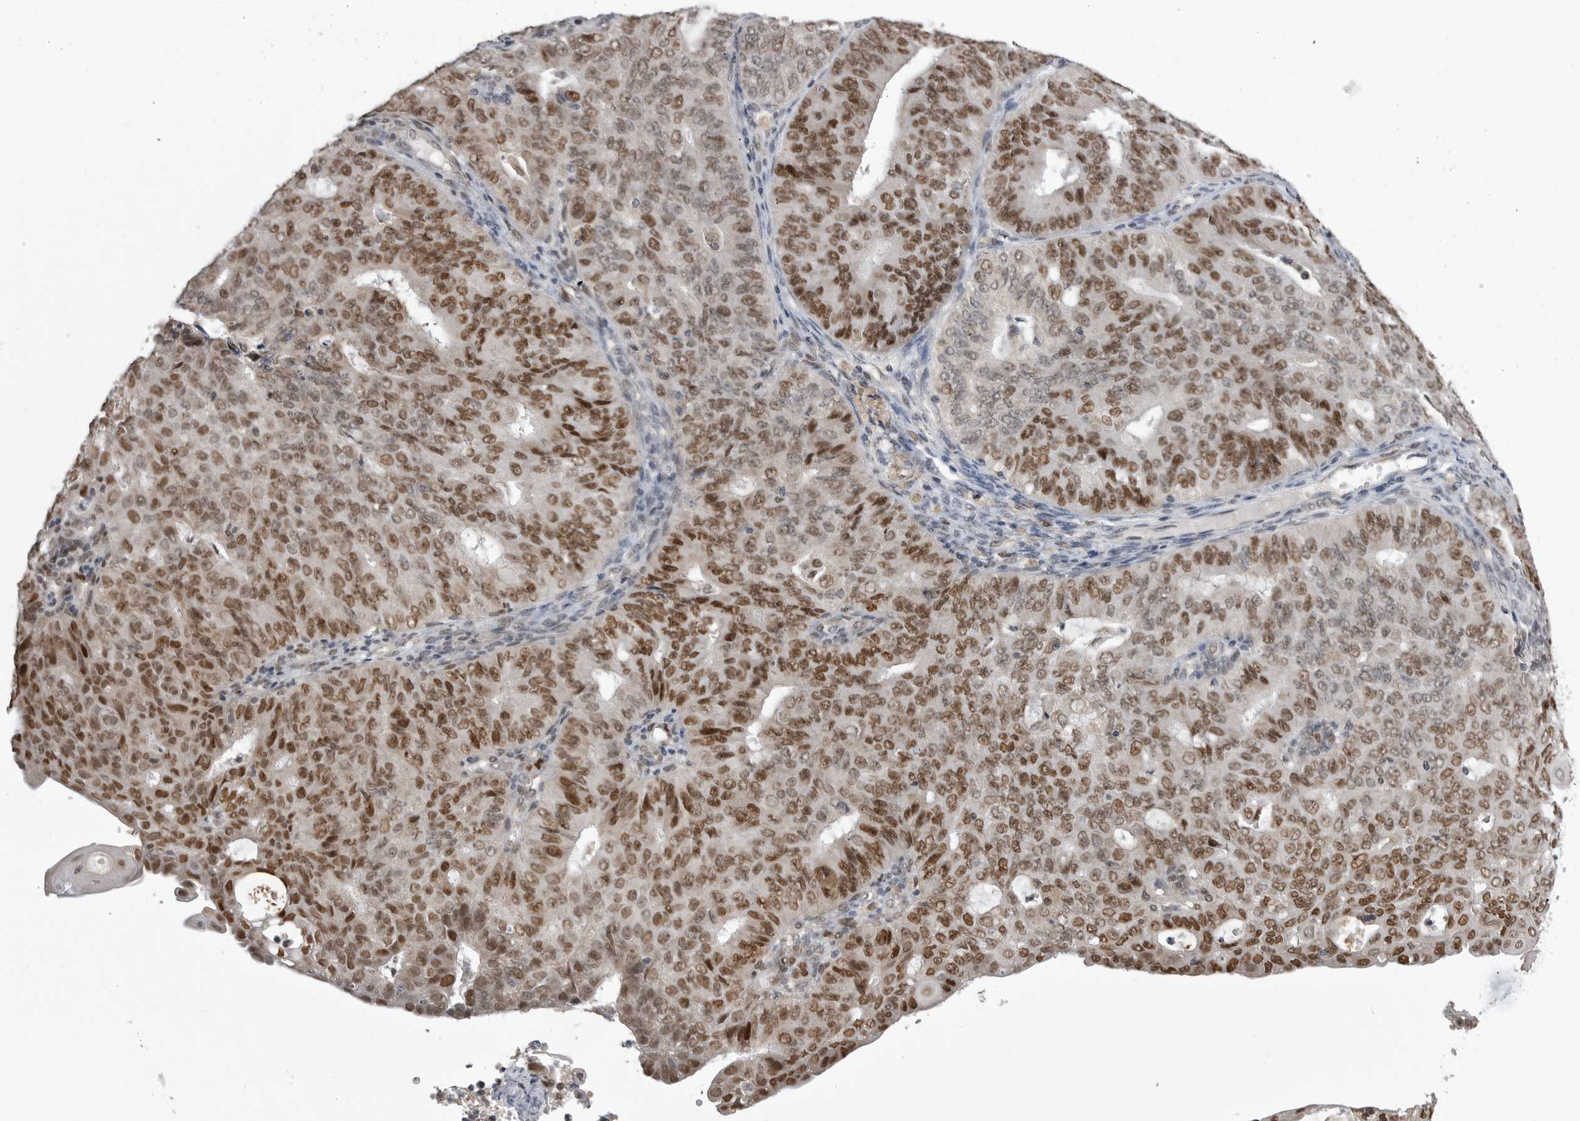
{"staining": {"intensity": "strong", "quantity": ">75%", "location": "nuclear"}, "tissue": "endometrial cancer", "cell_type": "Tumor cells", "image_type": "cancer", "snomed": [{"axis": "morphology", "description": "Adenocarcinoma, NOS"}, {"axis": "topography", "description": "Endometrium"}], "caption": "A micrograph of endometrial cancer (adenocarcinoma) stained for a protein reveals strong nuclear brown staining in tumor cells.", "gene": "SMARCC1", "patient": {"sex": "female", "age": 32}}